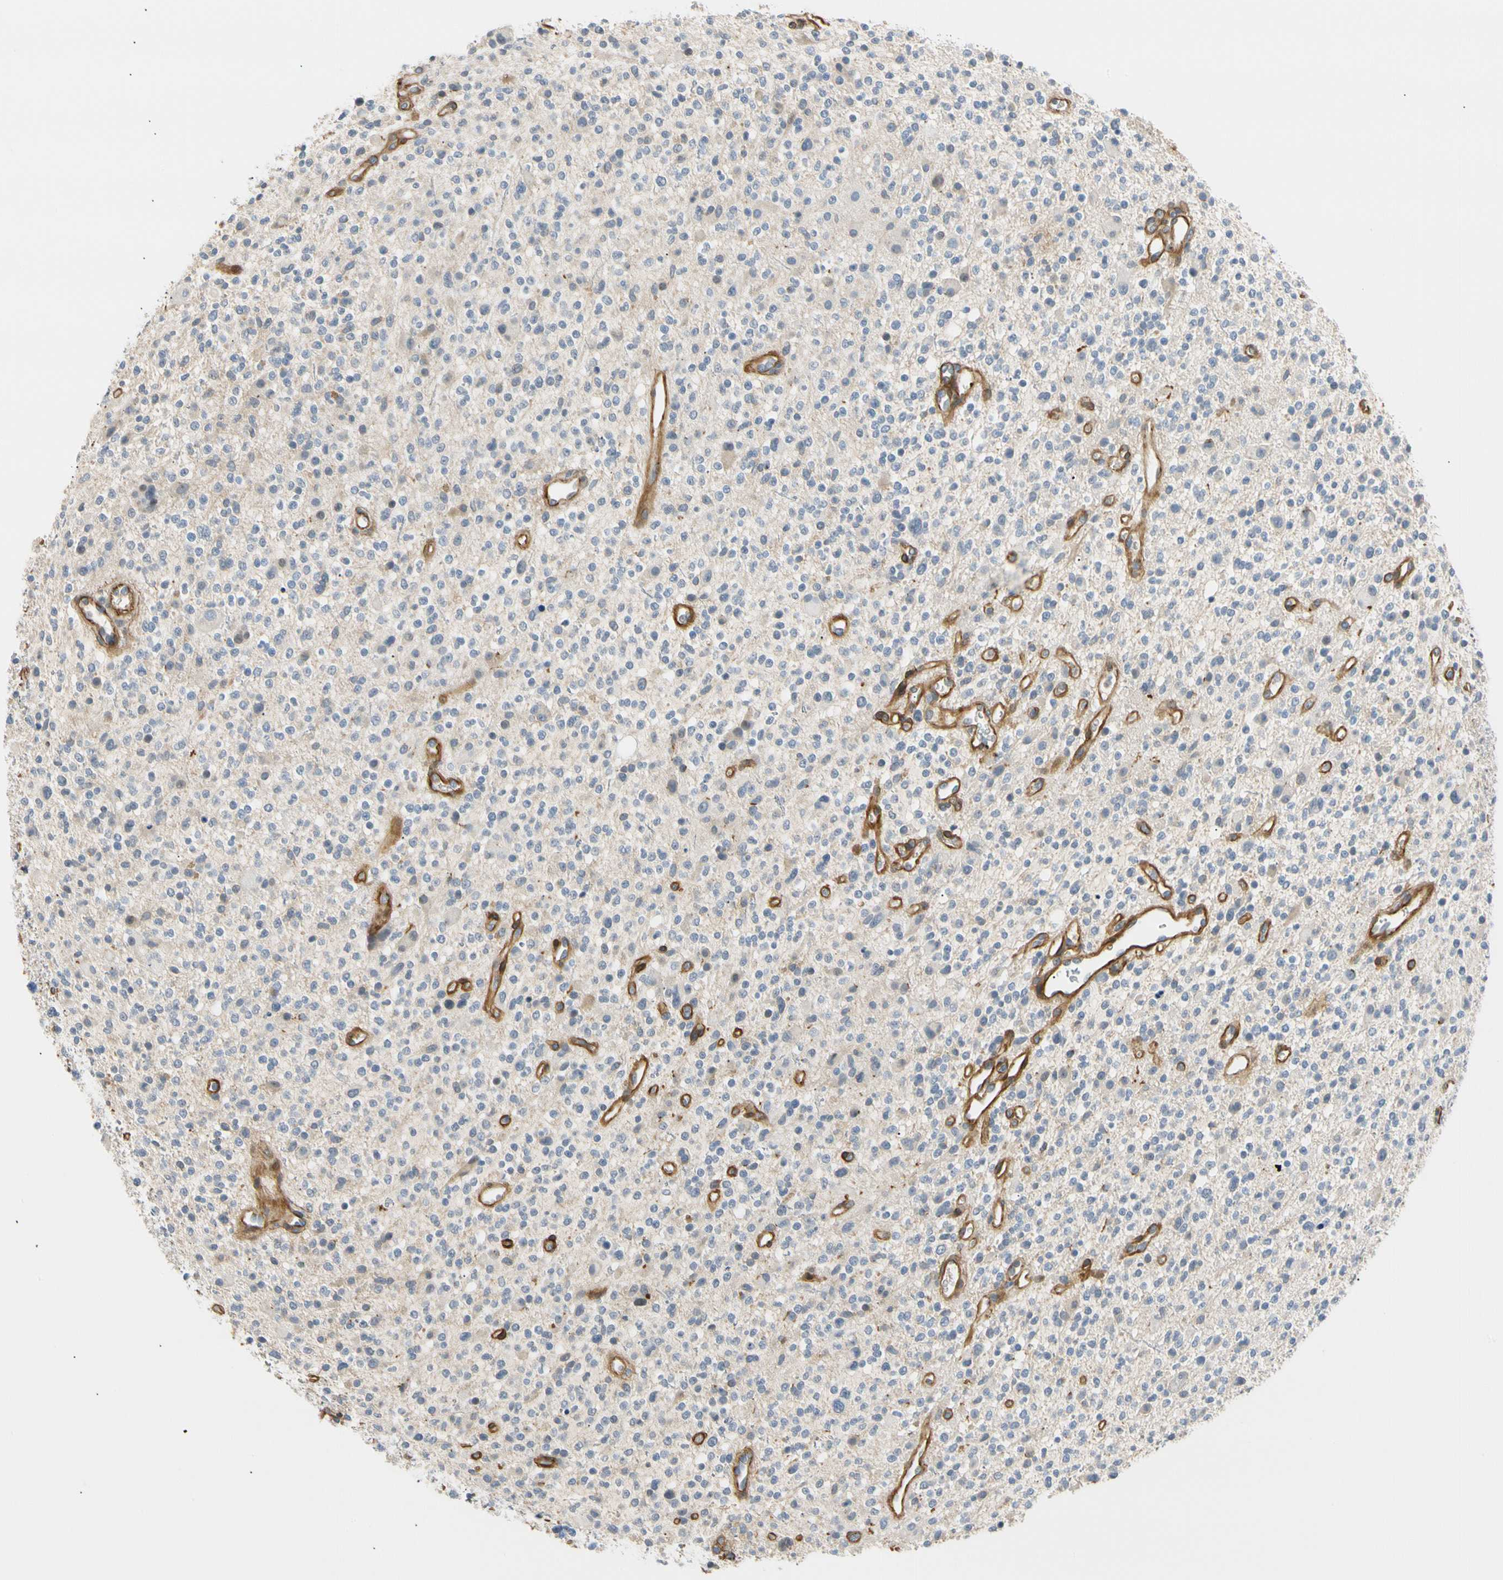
{"staining": {"intensity": "negative", "quantity": "none", "location": "none"}, "tissue": "glioma", "cell_type": "Tumor cells", "image_type": "cancer", "snomed": [{"axis": "morphology", "description": "Glioma, malignant, High grade"}, {"axis": "topography", "description": "Brain"}], "caption": "Immunohistochemistry image of glioma stained for a protein (brown), which shows no staining in tumor cells. Brightfield microscopy of immunohistochemistry (IHC) stained with DAB (brown) and hematoxylin (blue), captured at high magnification.", "gene": "TNFRSF18", "patient": {"sex": "male", "age": 48}}